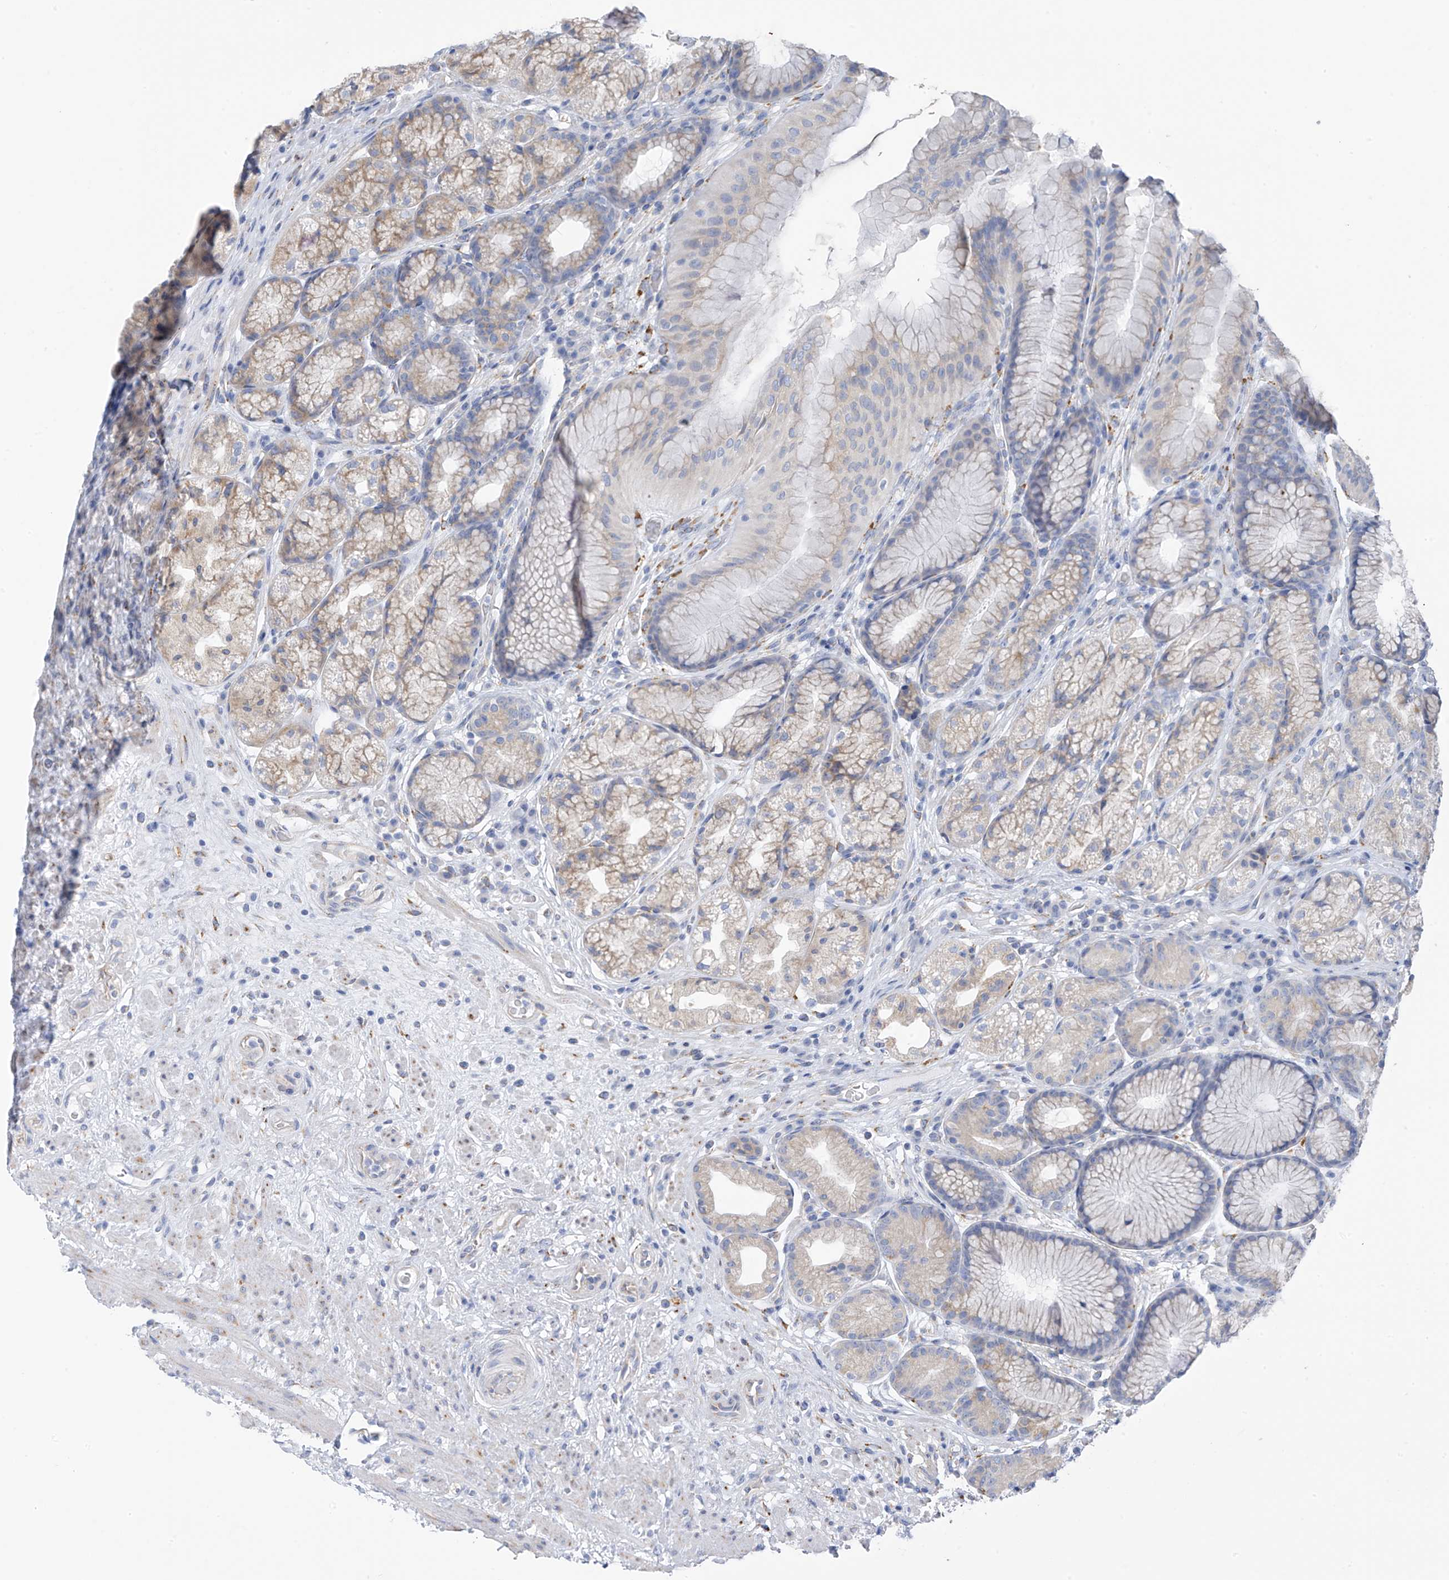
{"staining": {"intensity": "weak", "quantity": "25%-75%", "location": "cytoplasmic/membranous"}, "tissue": "stomach", "cell_type": "Glandular cells", "image_type": "normal", "snomed": [{"axis": "morphology", "description": "Normal tissue, NOS"}, {"axis": "topography", "description": "Stomach"}], "caption": "Immunohistochemistry (IHC) micrograph of unremarkable stomach: stomach stained using IHC displays low levels of weak protein expression localized specifically in the cytoplasmic/membranous of glandular cells, appearing as a cytoplasmic/membranous brown color.", "gene": "RCN2", "patient": {"sex": "male", "age": 57}}